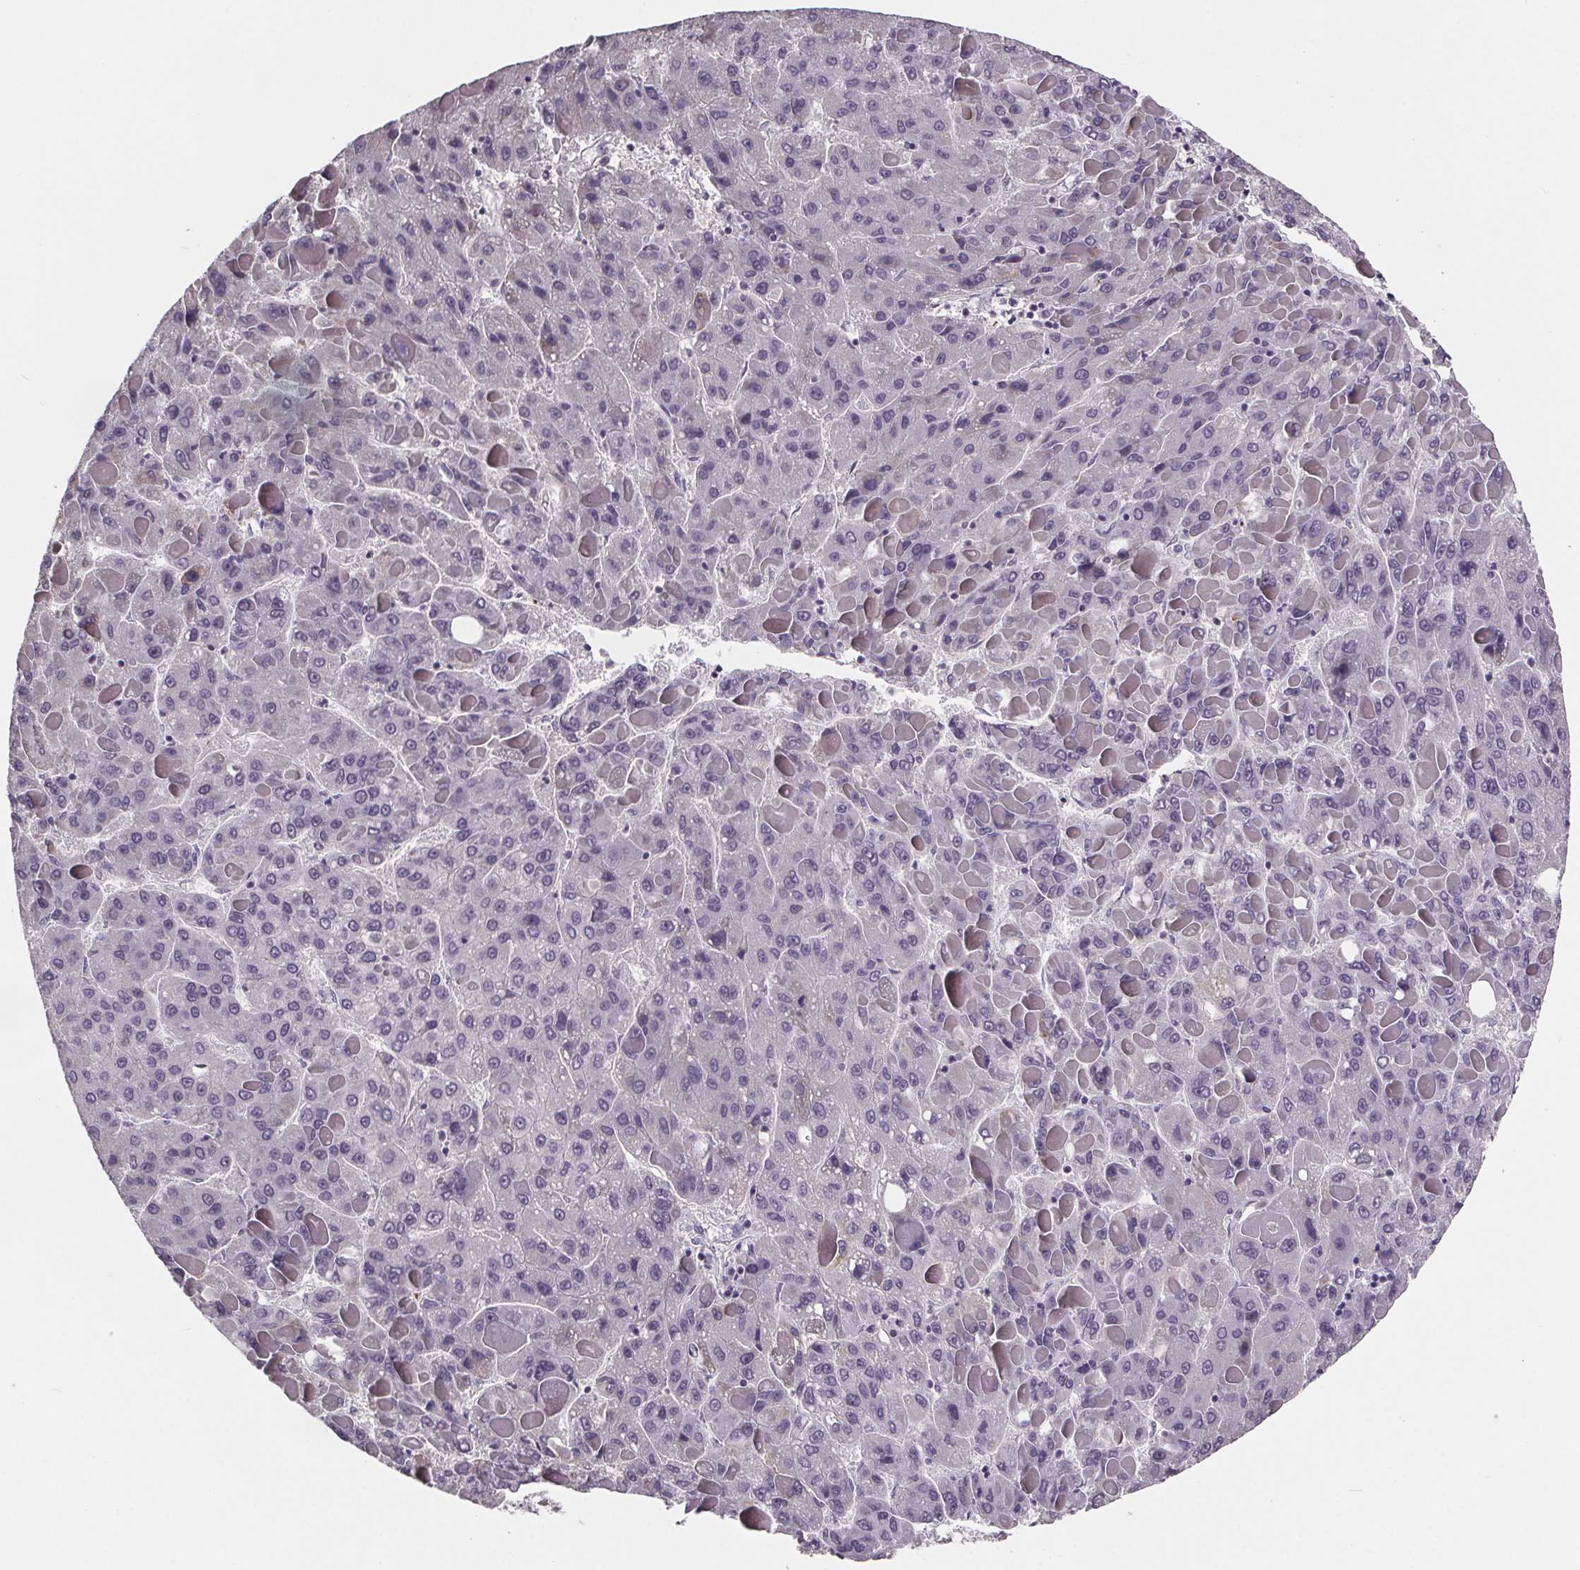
{"staining": {"intensity": "negative", "quantity": "none", "location": "none"}, "tissue": "liver cancer", "cell_type": "Tumor cells", "image_type": "cancer", "snomed": [{"axis": "morphology", "description": "Carcinoma, Hepatocellular, NOS"}, {"axis": "topography", "description": "Liver"}], "caption": "Image shows no protein positivity in tumor cells of hepatocellular carcinoma (liver) tissue.", "gene": "NKX6-1", "patient": {"sex": "female", "age": 82}}